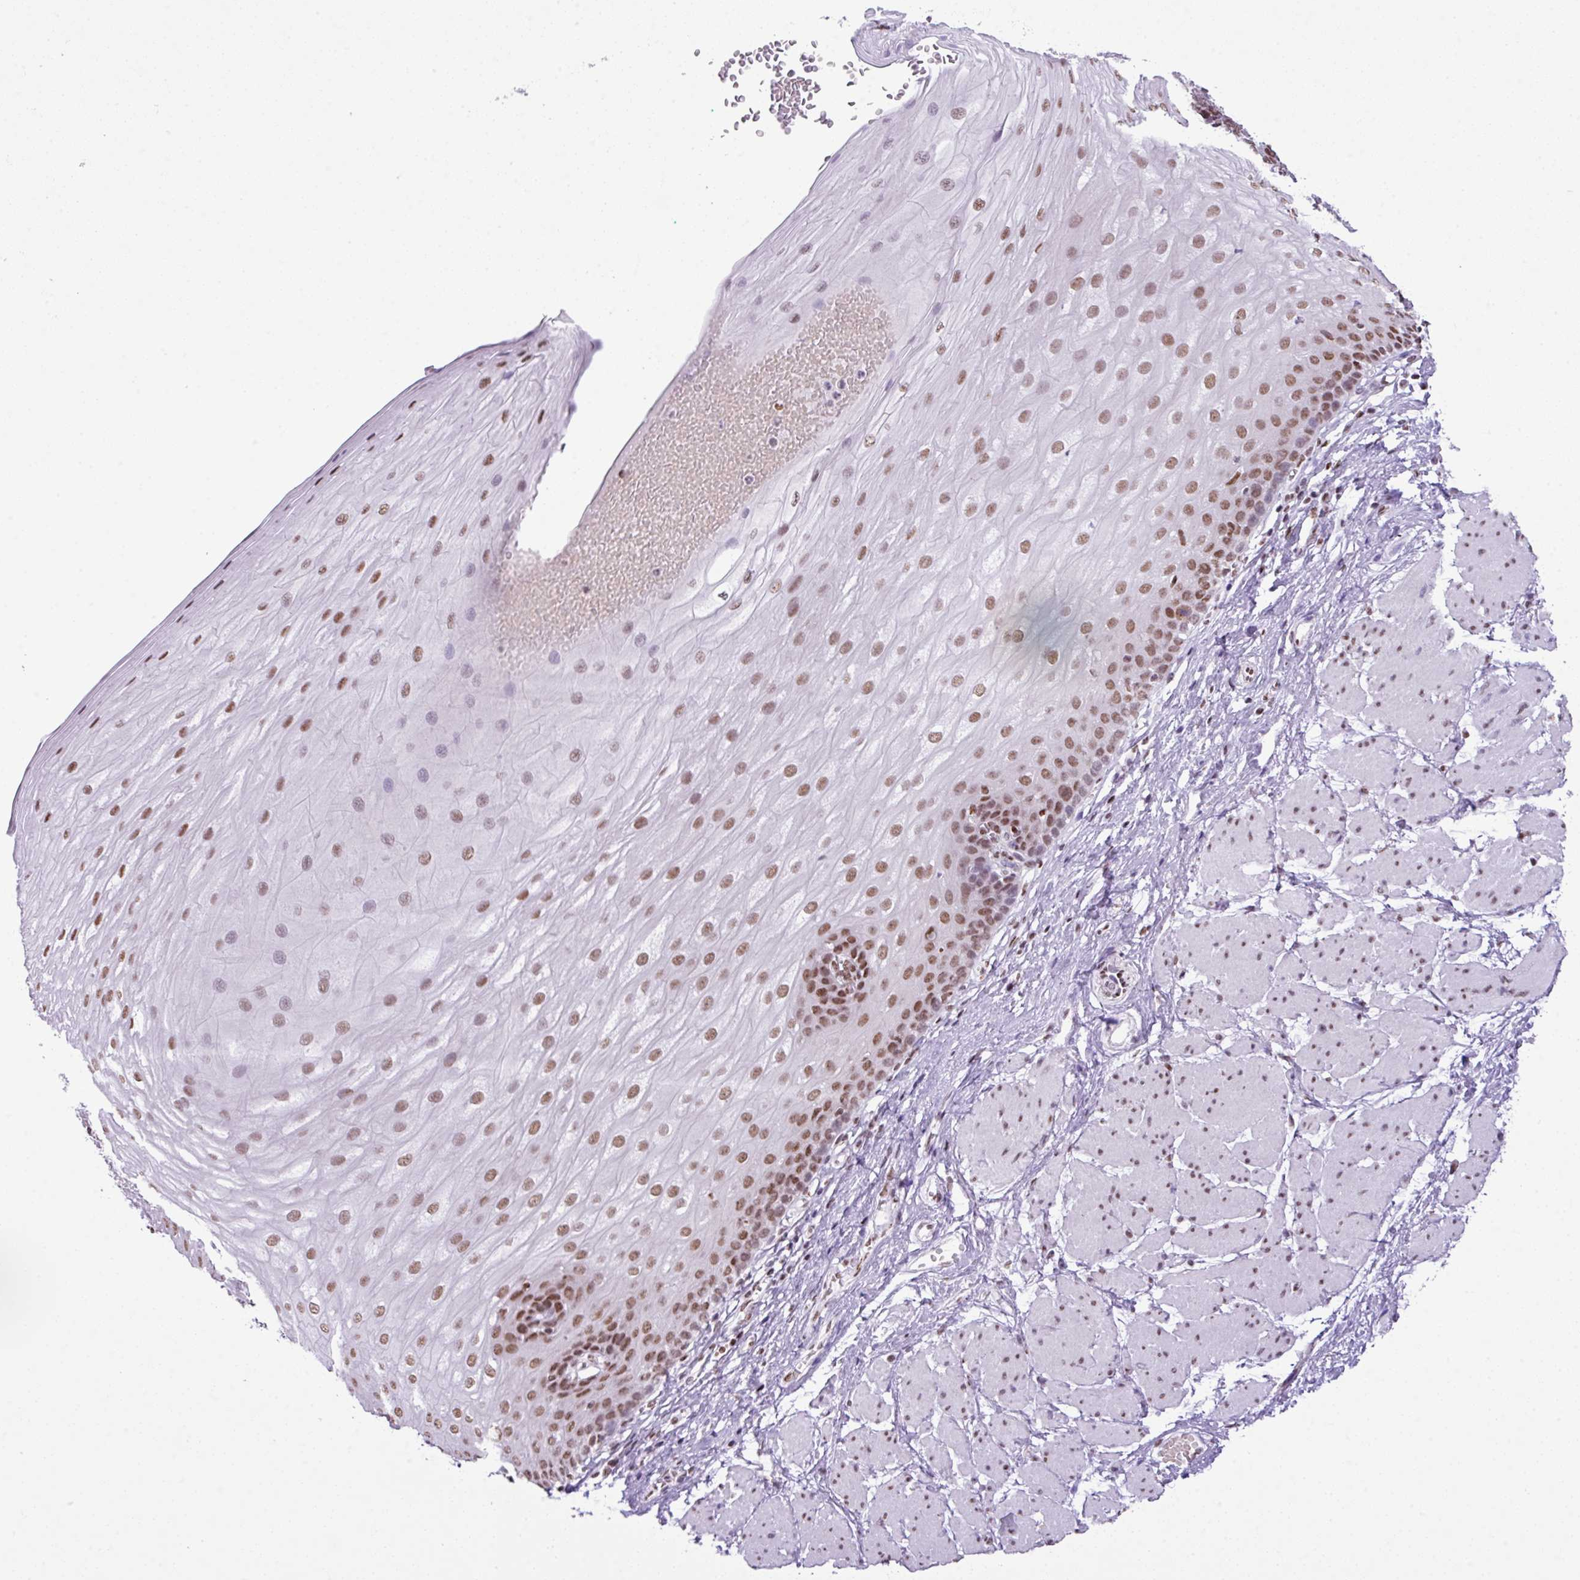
{"staining": {"intensity": "strong", "quantity": "25%-75%", "location": "nuclear"}, "tissue": "esophagus", "cell_type": "Squamous epithelial cells", "image_type": "normal", "snomed": [{"axis": "morphology", "description": "Normal tissue, NOS"}, {"axis": "topography", "description": "Esophagus"}], "caption": "This micrograph displays unremarkable esophagus stained with immunohistochemistry to label a protein in brown. The nuclear of squamous epithelial cells show strong positivity for the protein. Nuclei are counter-stained blue.", "gene": "RARG", "patient": {"sex": "male", "age": 69}}